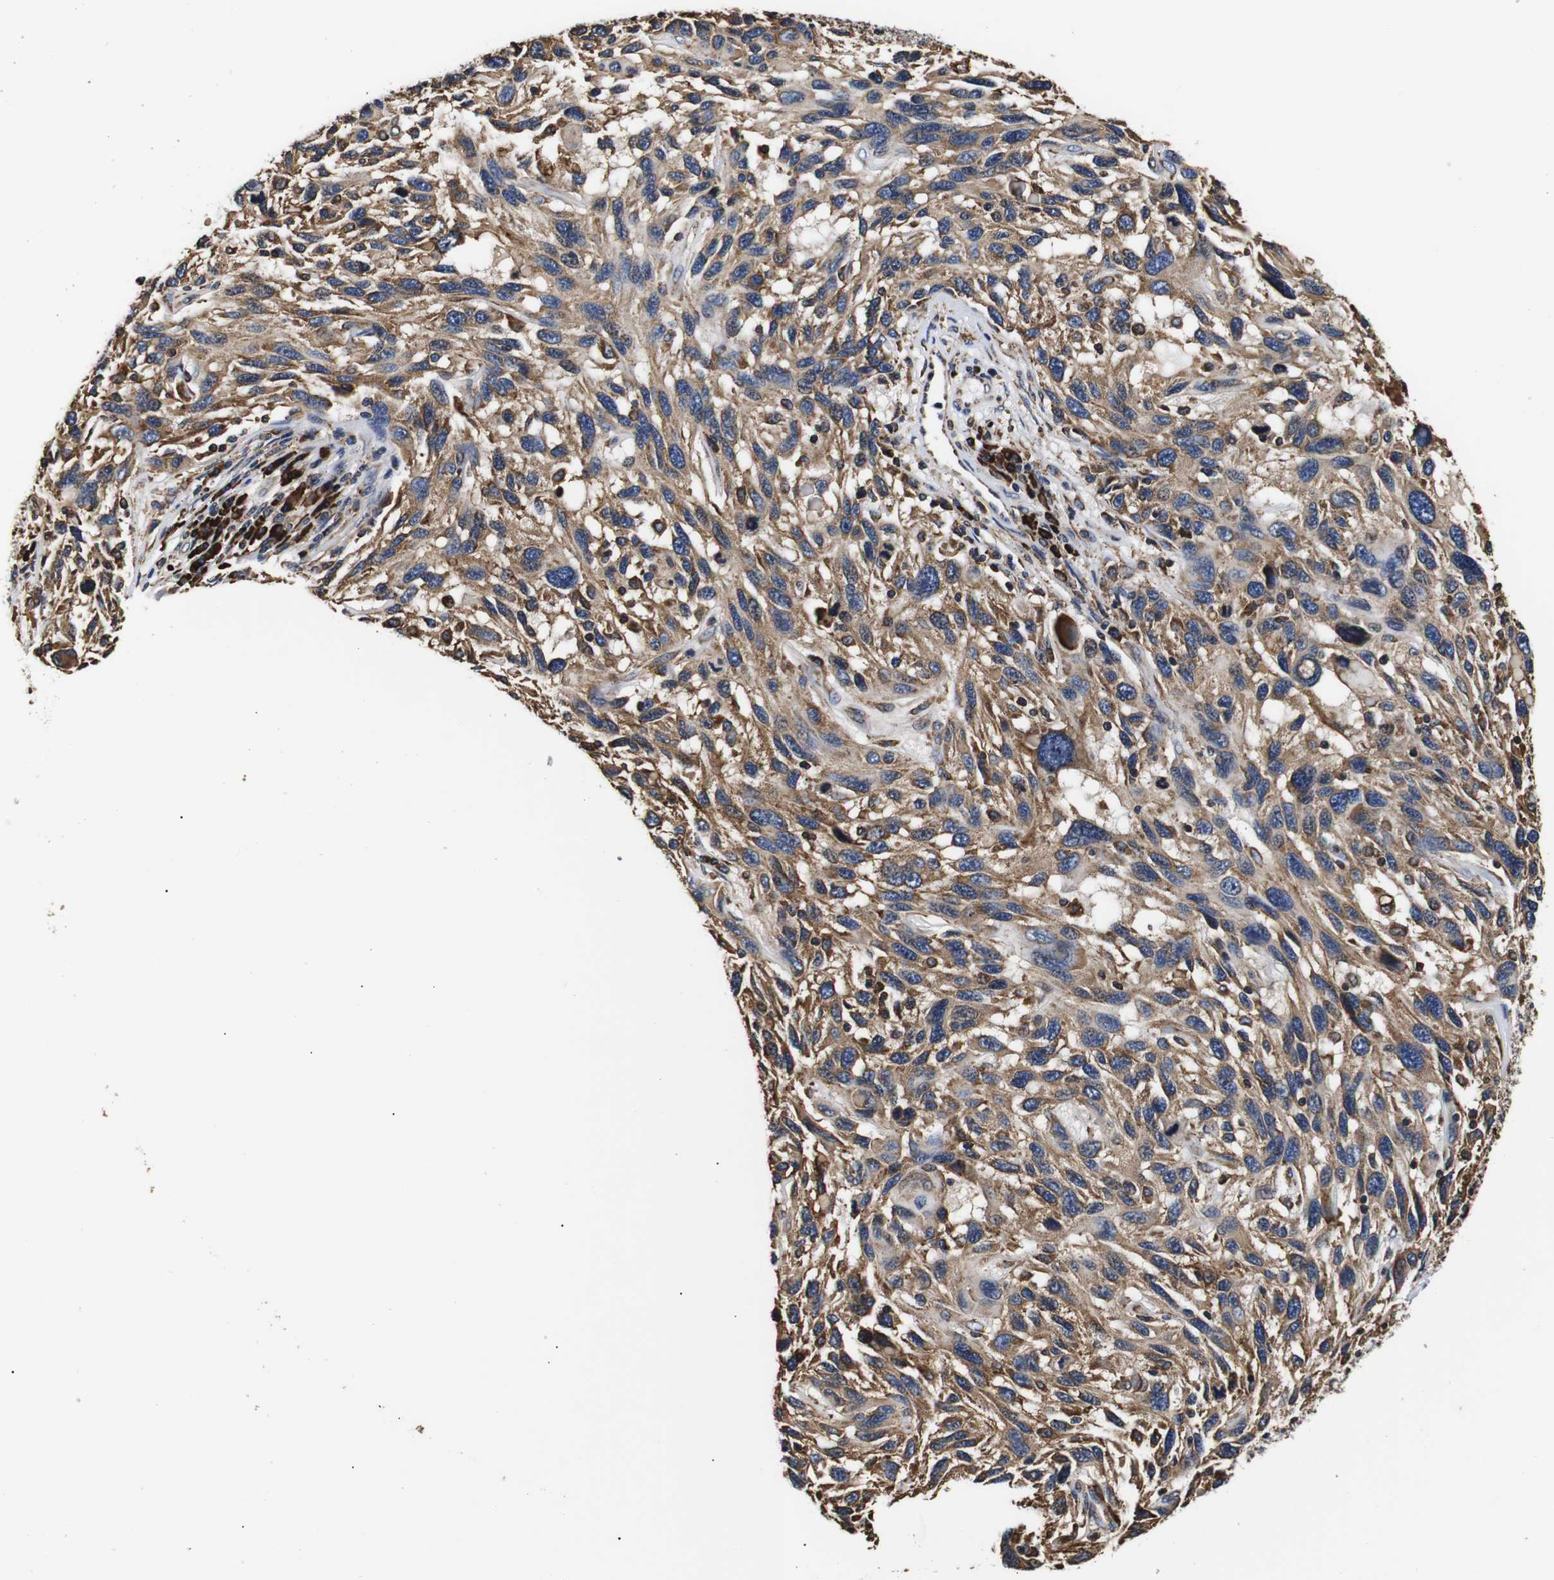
{"staining": {"intensity": "moderate", "quantity": ">75%", "location": "cytoplasmic/membranous"}, "tissue": "melanoma", "cell_type": "Tumor cells", "image_type": "cancer", "snomed": [{"axis": "morphology", "description": "Malignant melanoma, NOS"}, {"axis": "topography", "description": "Skin"}], "caption": "Protein expression analysis of human malignant melanoma reveals moderate cytoplasmic/membranous staining in about >75% of tumor cells.", "gene": "HHIP", "patient": {"sex": "male", "age": 53}}